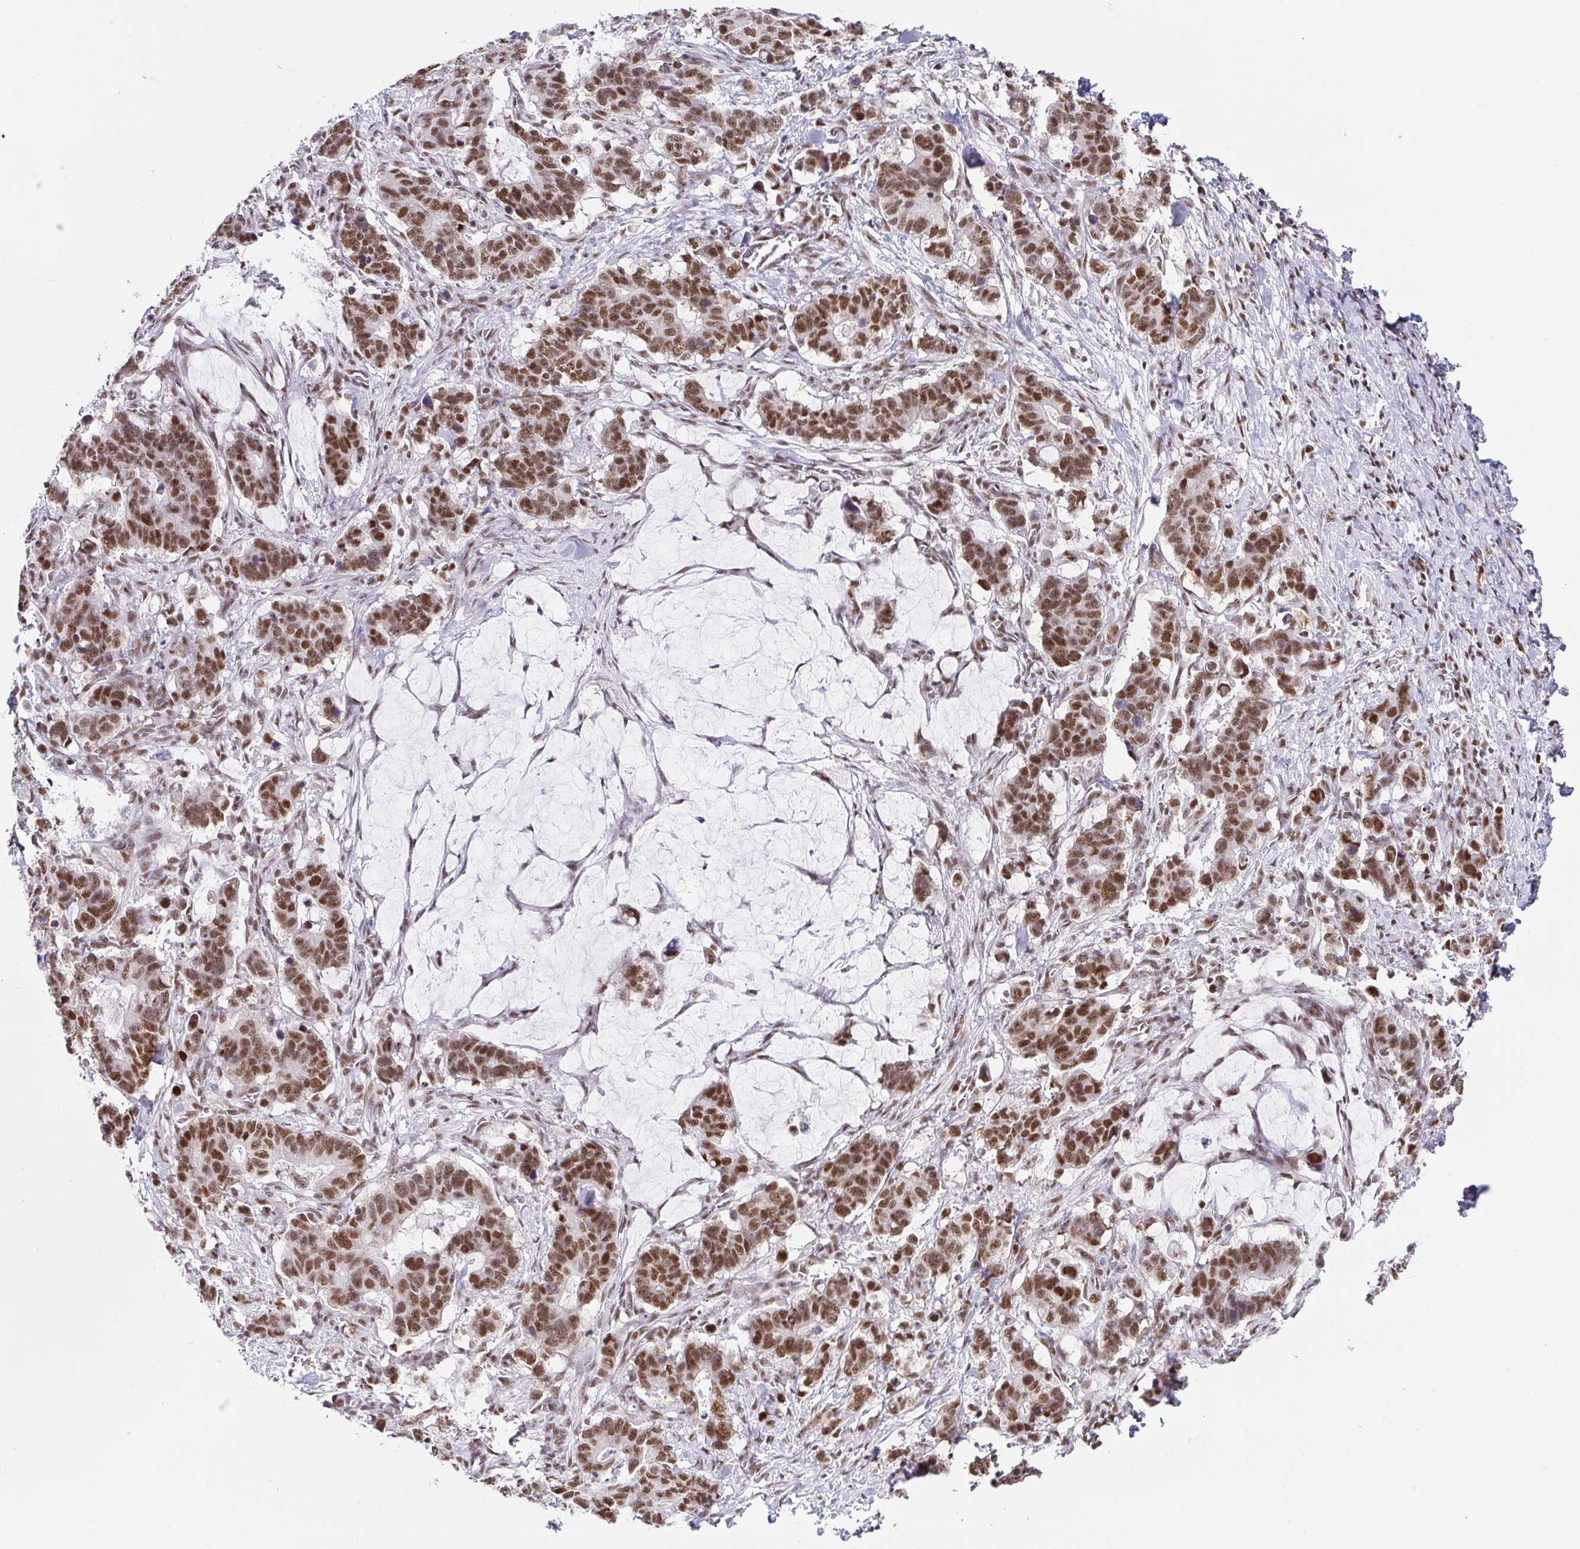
{"staining": {"intensity": "moderate", "quantity": ">75%", "location": "nuclear"}, "tissue": "stomach cancer", "cell_type": "Tumor cells", "image_type": "cancer", "snomed": [{"axis": "morphology", "description": "Normal tissue, NOS"}, {"axis": "morphology", "description": "Adenocarcinoma, NOS"}, {"axis": "topography", "description": "Stomach"}], "caption": "Immunohistochemical staining of stomach cancer shows medium levels of moderate nuclear expression in about >75% of tumor cells.", "gene": "EWSR1", "patient": {"sex": "female", "age": 64}}